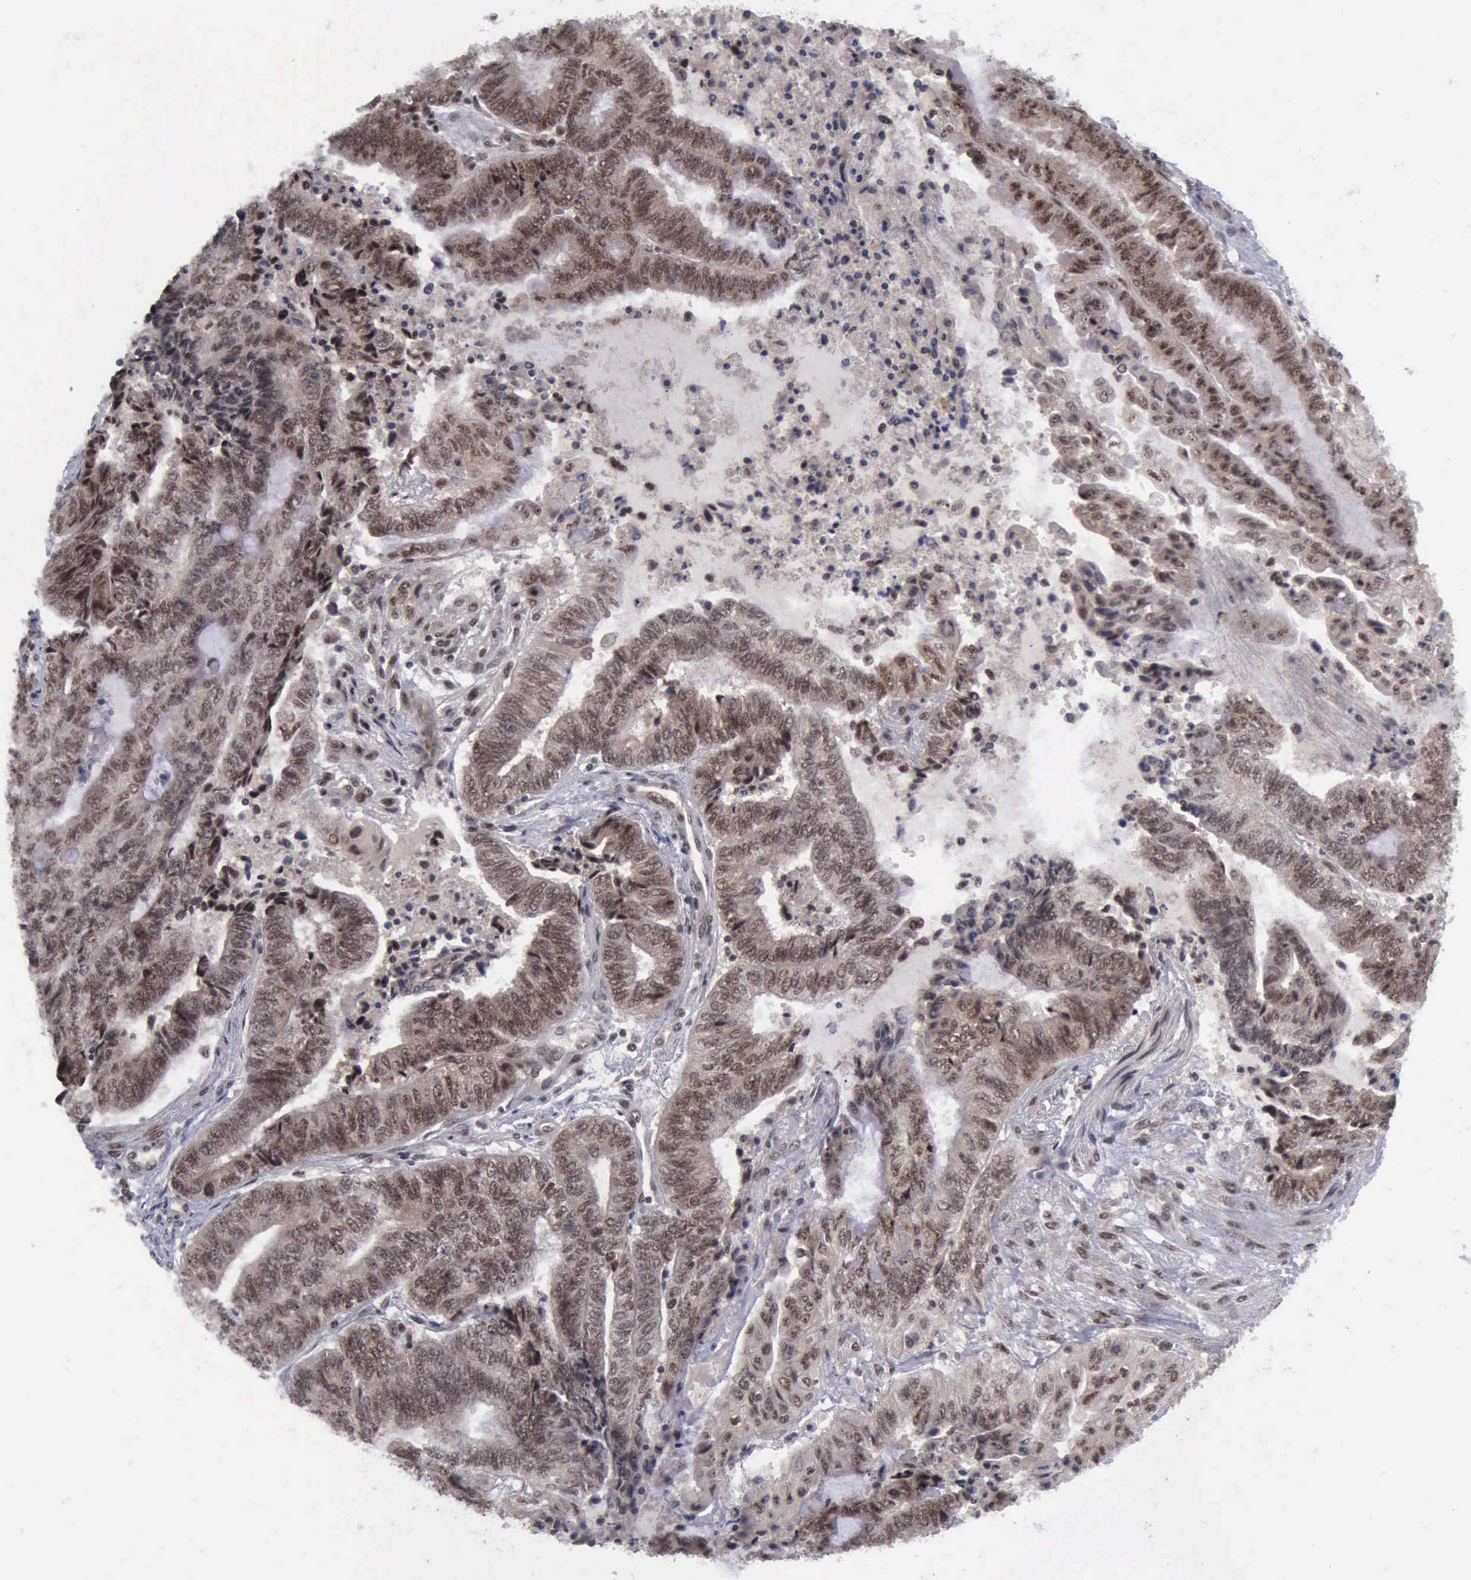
{"staining": {"intensity": "strong", "quantity": ">75%", "location": "cytoplasmic/membranous,nuclear"}, "tissue": "endometrial cancer", "cell_type": "Tumor cells", "image_type": "cancer", "snomed": [{"axis": "morphology", "description": "Adenocarcinoma, NOS"}, {"axis": "topography", "description": "Uterus"}, {"axis": "topography", "description": "Endometrium"}], "caption": "The histopathology image shows staining of endometrial cancer (adenocarcinoma), revealing strong cytoplasmic/membranous and nuclear protein expression (brown color) within tumor cells. (IHC, brightfield microscopy, high magnification).", "gene": "ATM", "patient": {"sex": "female", "age": 70}}